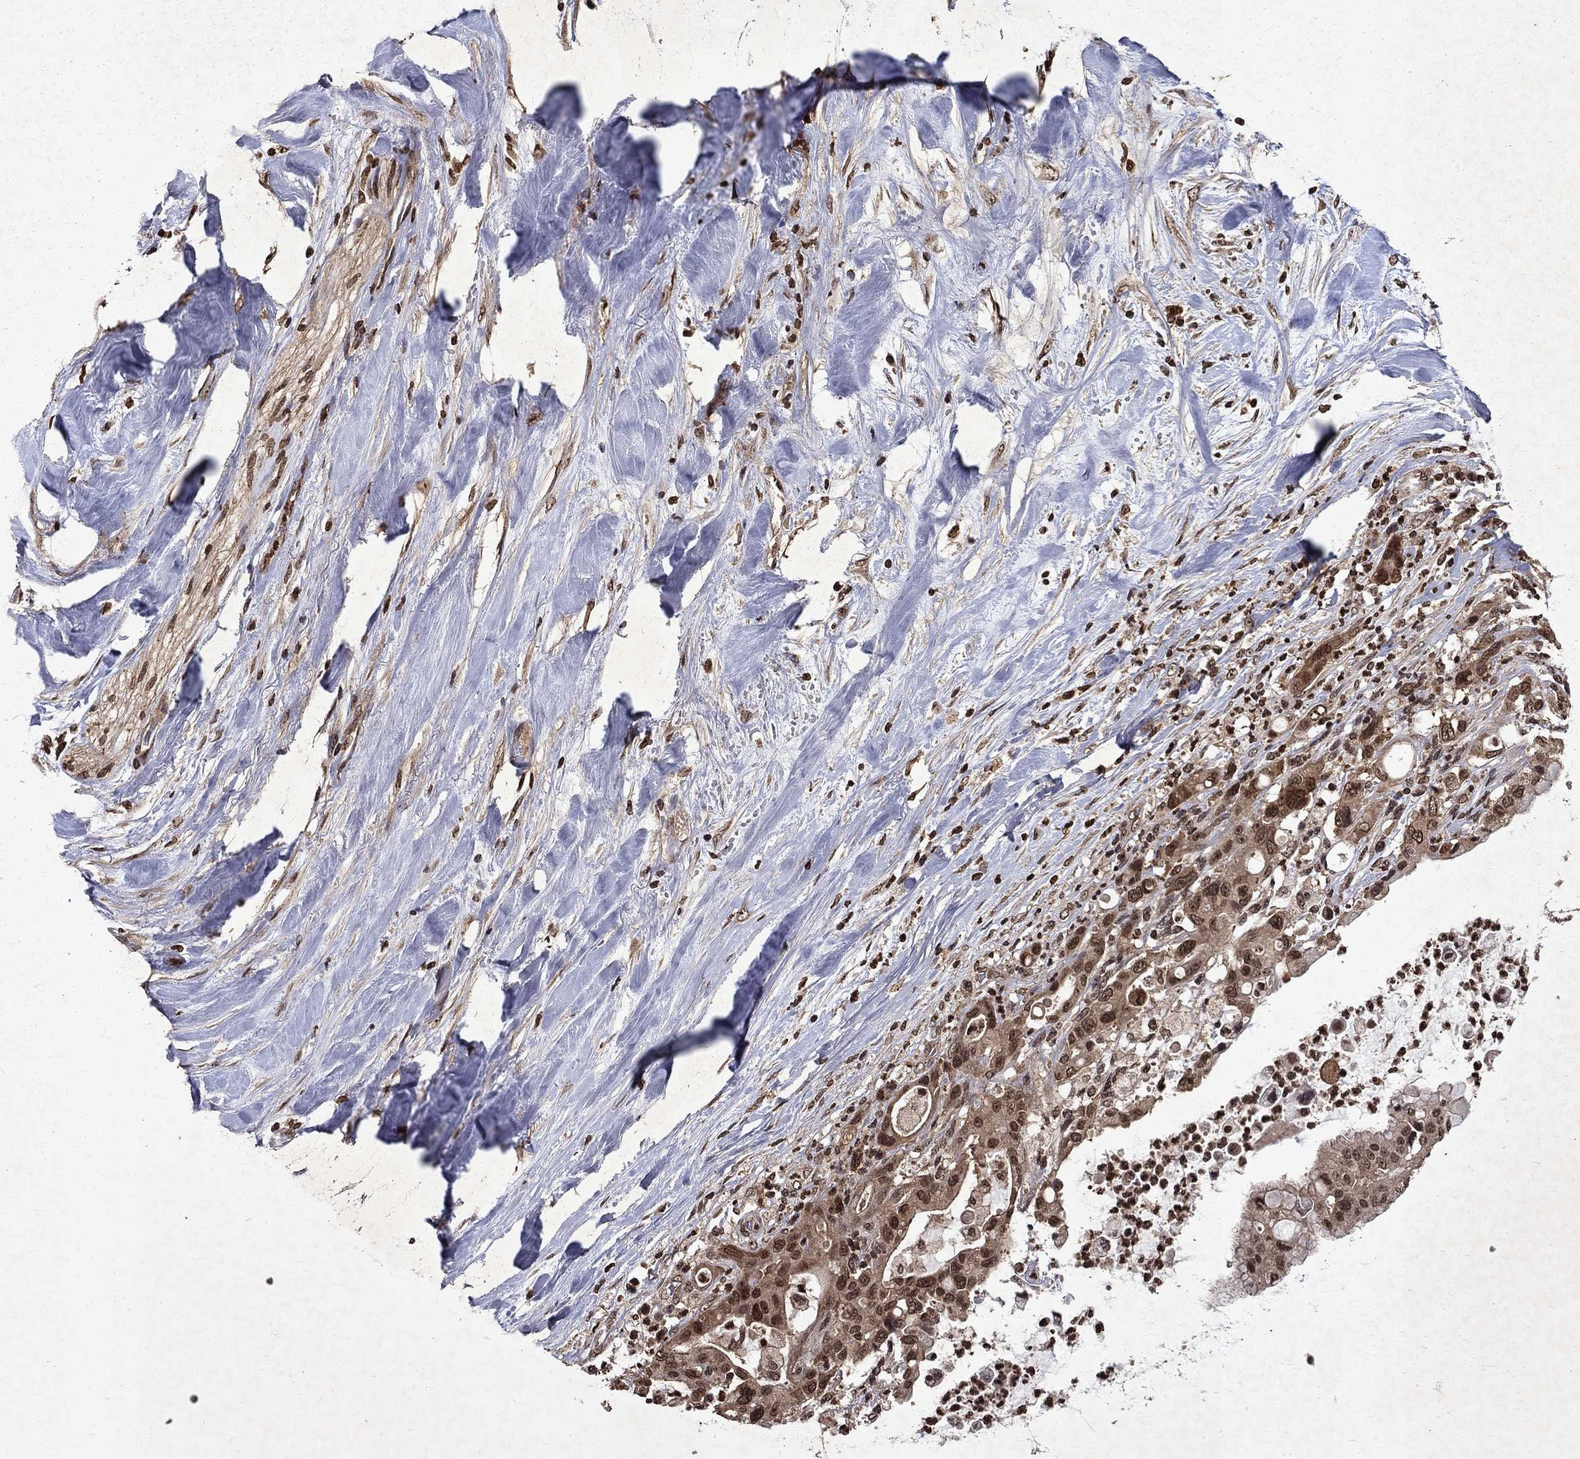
{"staining": {"intensity": "moderate", "quantity": "25%-75%", "location": "cytoplasmic/membranous,nuclear"}, "tissue": "liver cancer", "cell_type": "Tumor cells", "image_type": "cancer", "snomed": [{"axis": "morphology", "description": "Cholangiocarcinoma"}, {"axis": "topography", "description": "Liver"}], "caption": "A micrograph showing moderate cytoplasmic/membranous and nuclear staining in approximately 25%-75% of tumor cells in liver cancer, as visualized by brown immunohistochemical staining.", "gene": "PIN4", "patient": {"sex": "female", "age": 54}}